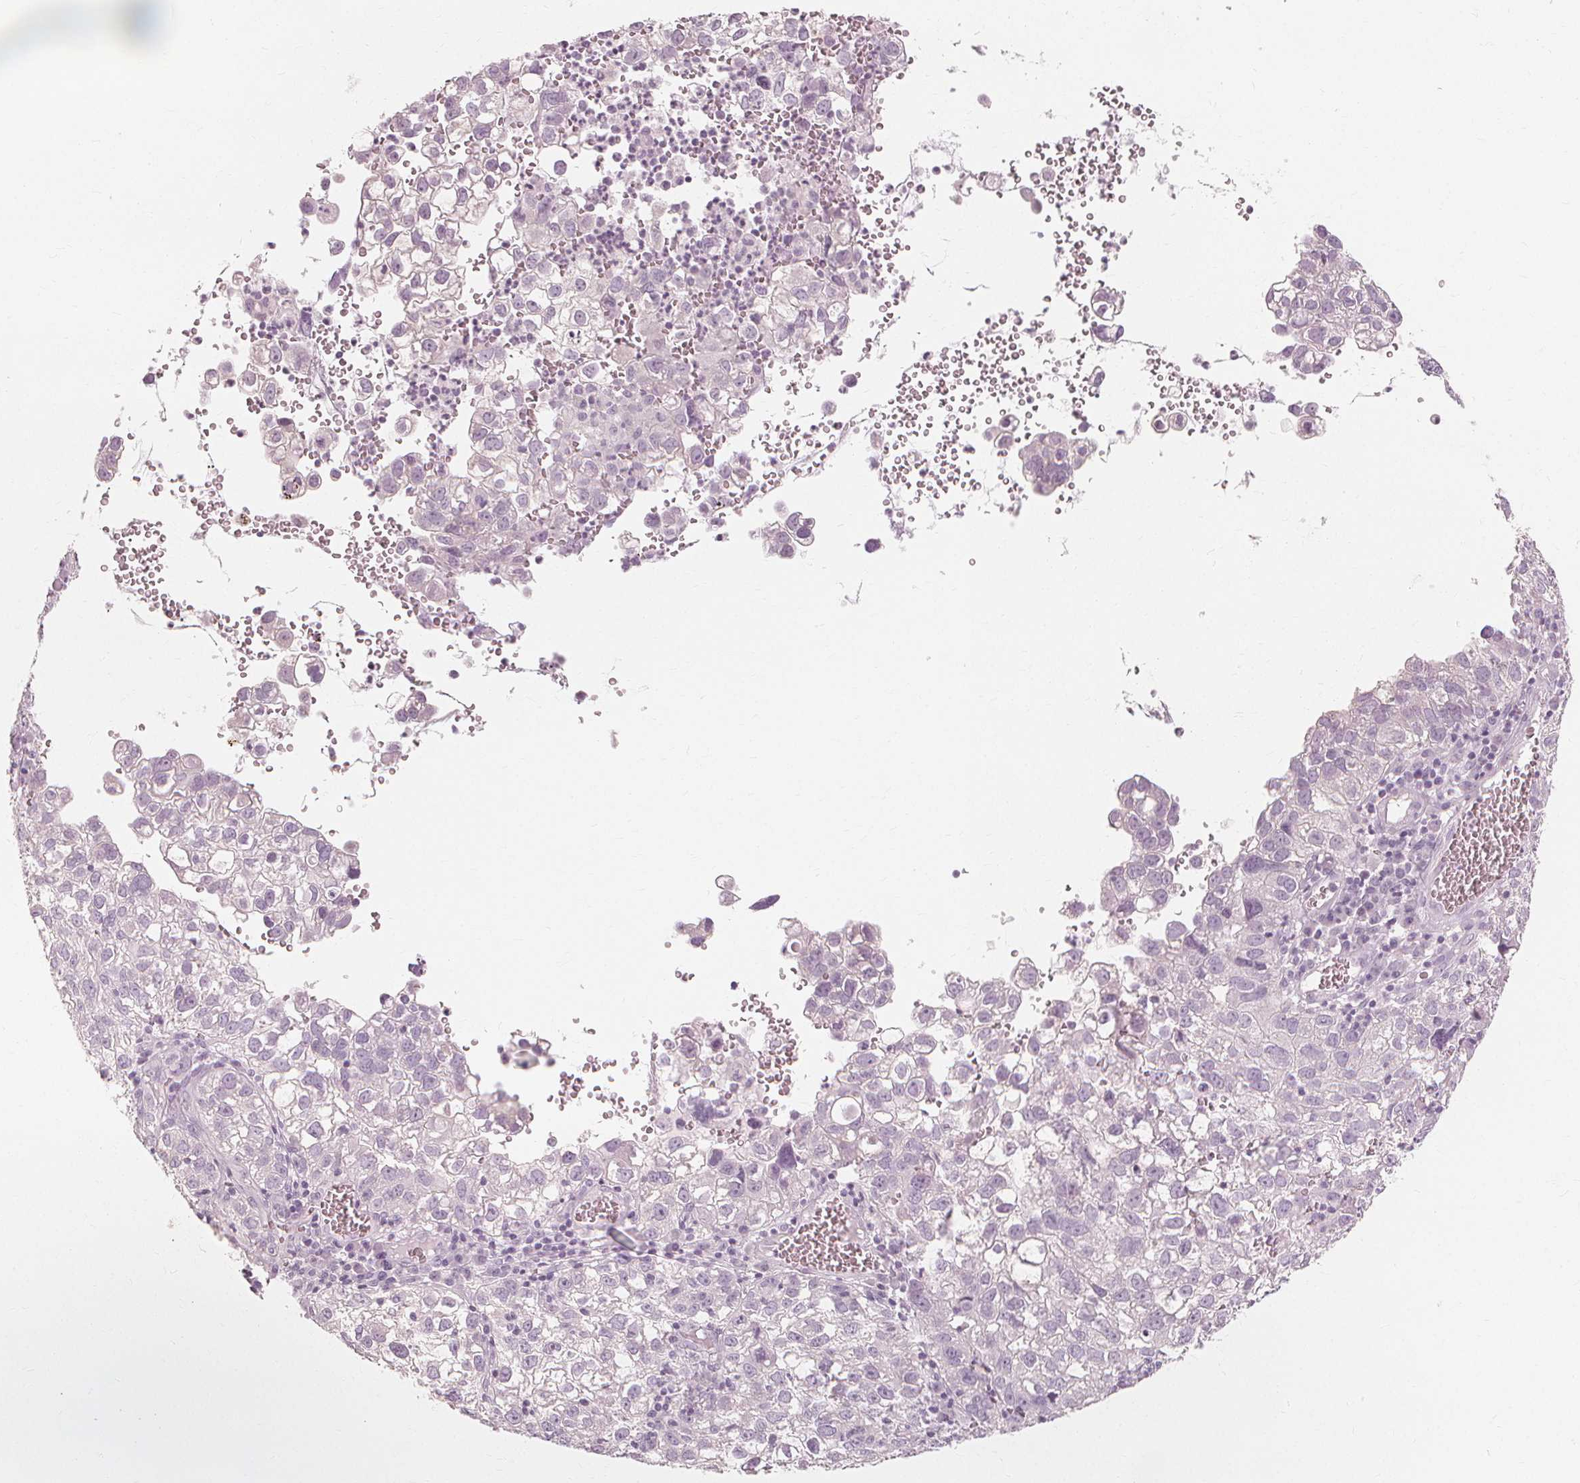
{"staining": {"intensity": "negative", "quantity": "none", "location": "none"}, "tissue": "cervical cancer", "cell_type": "Tumor cells", "image_type": "cancer", "snomed": [{"axis": "morphology", "description": "Squamous cell carcinoma, NOS"}, {"axis": "topography", "description": "Cervix"}], "caption": "Photomicrograph shows no significant protein expression in tumor cells of squamous cell carcinoma (cervical). The staining was performed using DAB (3,3'-diaminobenzidine) to visualize the protein expression in brown, while the nuclei were stained in blue with hematoxylin (Magnification: 20x).", "gene": "MUC12", "patient": {"sex": "female", "age": 55}}